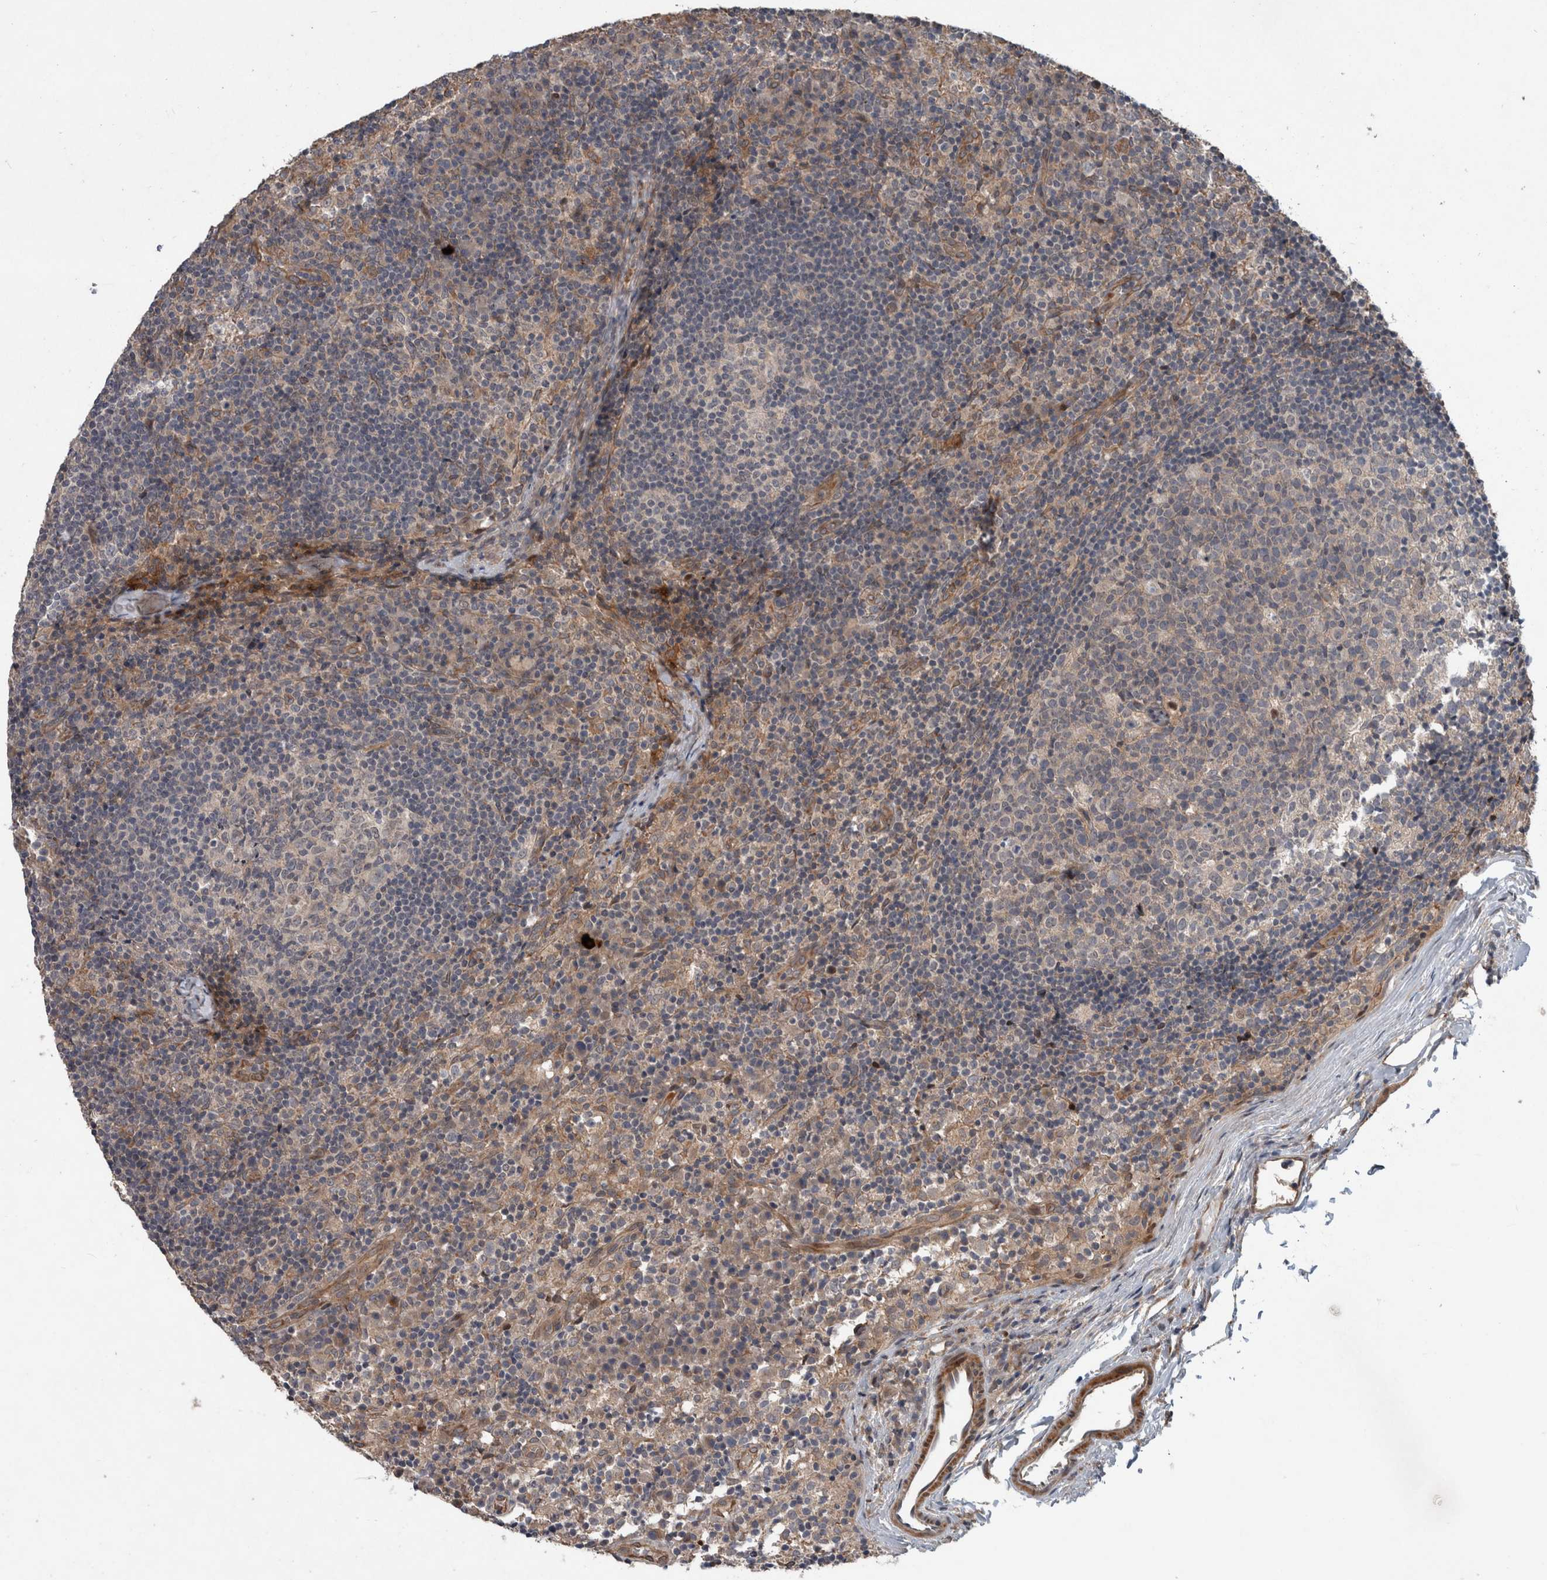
{"staining": {"intensity": "weak", "quantity": "<25%", "location": "cytoplasmic/membranous"}, "tissue": "lymph node", "cell_type": "Germinal center cells", "image_type": "normal", "snomed": [{"axis": "morphology", "description": "Normal tissue, NOS"}, {"axis": "morphology", "description": "Inflammation, NOS"}, {"axis": "topography", "description": "Lymph node"}], "caption": "An immunohistochemistry (IHC) image of unremarkable lymph node is shown. There is no staining in germinal center cells of lymph node. (DAB immunohistochemistry visualized using brightfield microscopy, high magnification).", "gene": "GIMAP6", "patient": {"sex": "male", "age": 55}}